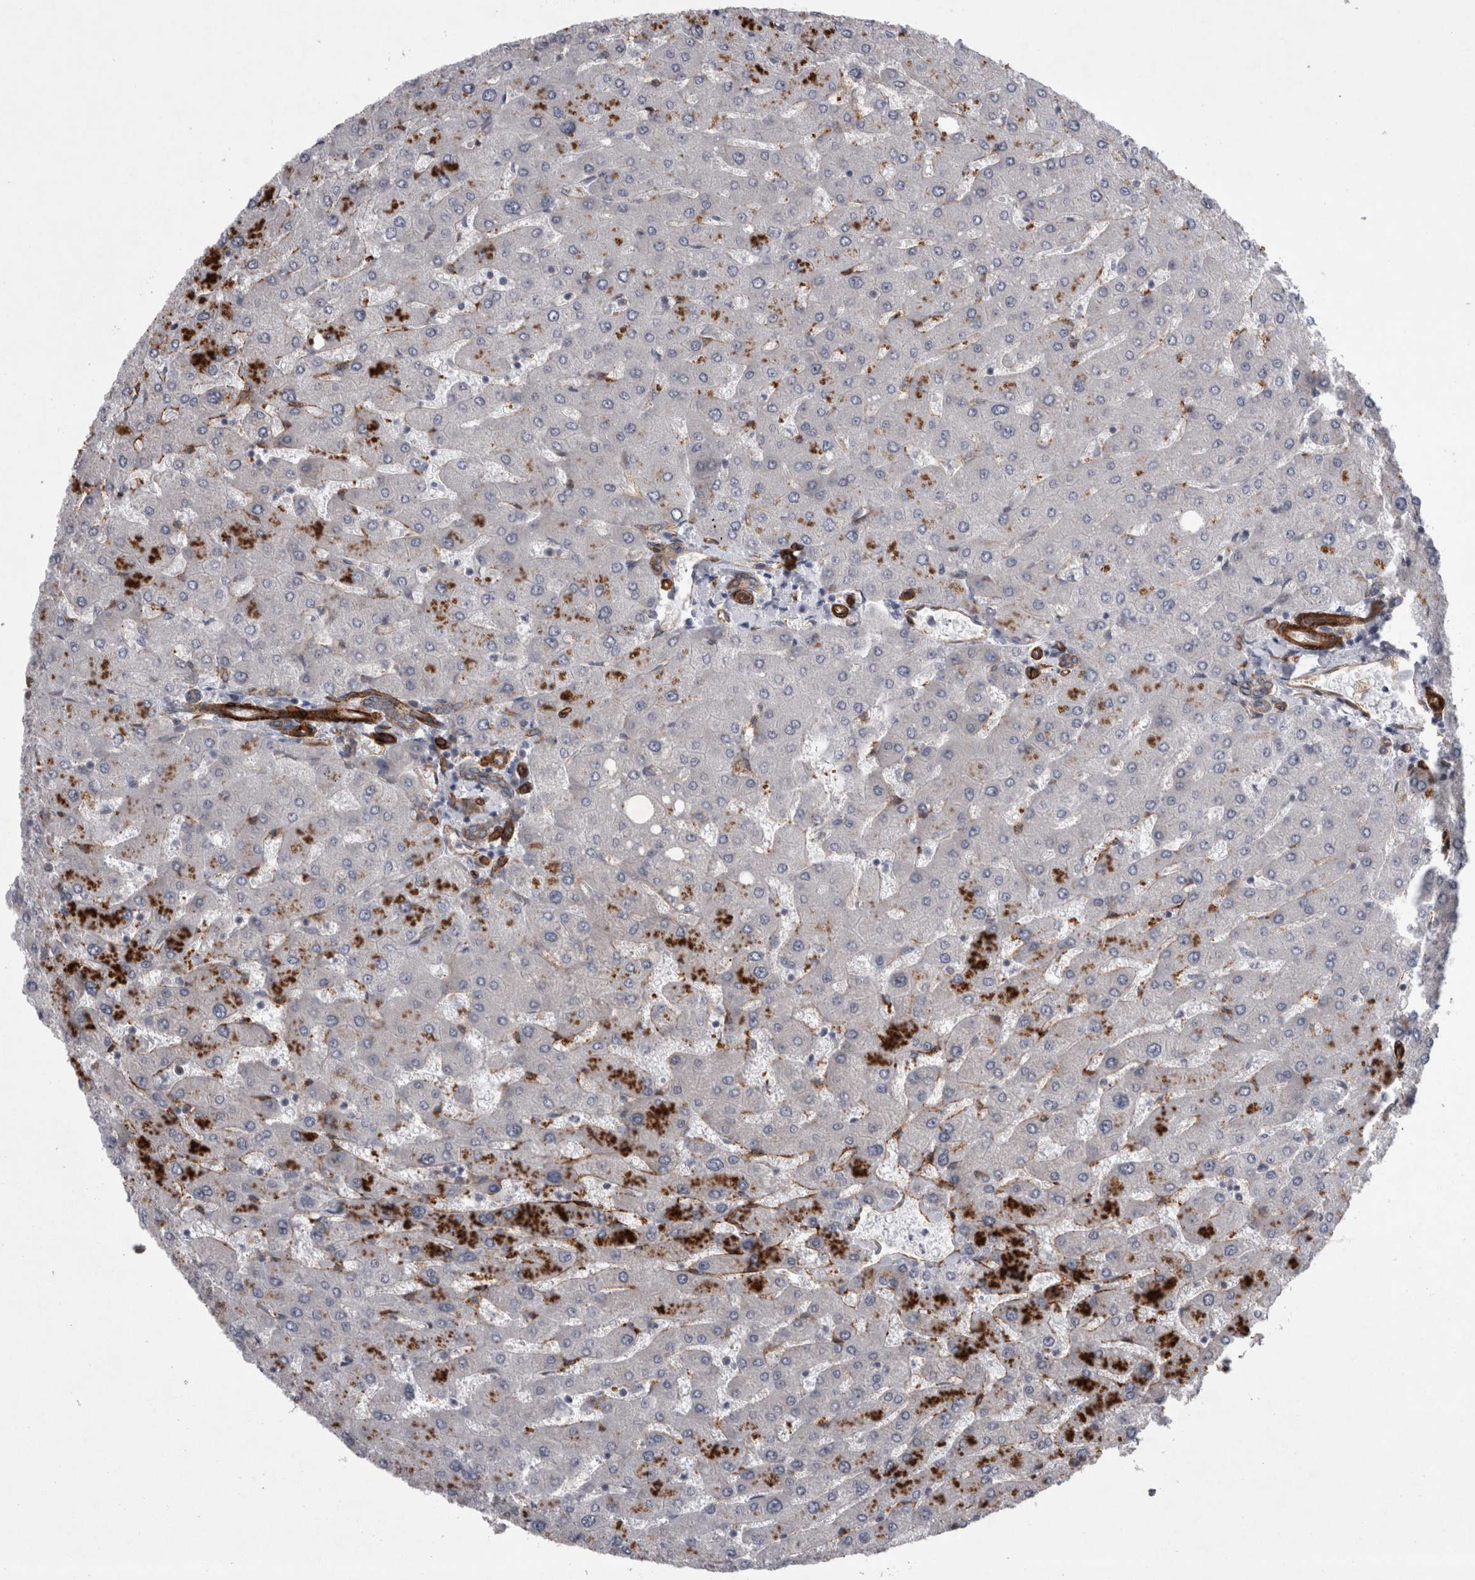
{"staining": {"intensity": "weak", "quantity": "25%-75%", "location": "cytoplasmic/membranous"}, "tissue": "liver", "cell_type": "Cholangiocytes", "image_type": "normal", "snomed": [{"axis": "morphology", "description": "Normal tissue, NOS"}, {"axis": "topography", "description": "Liver"}], "caption": "Cholangiocytes exhibit low levels of weak cytoplasmic/membranous staining in approximately 25%-75% of cells in unremarkable human liver.", "gene": "DDX6", "patient": {"sex": "male", "age": 55}}